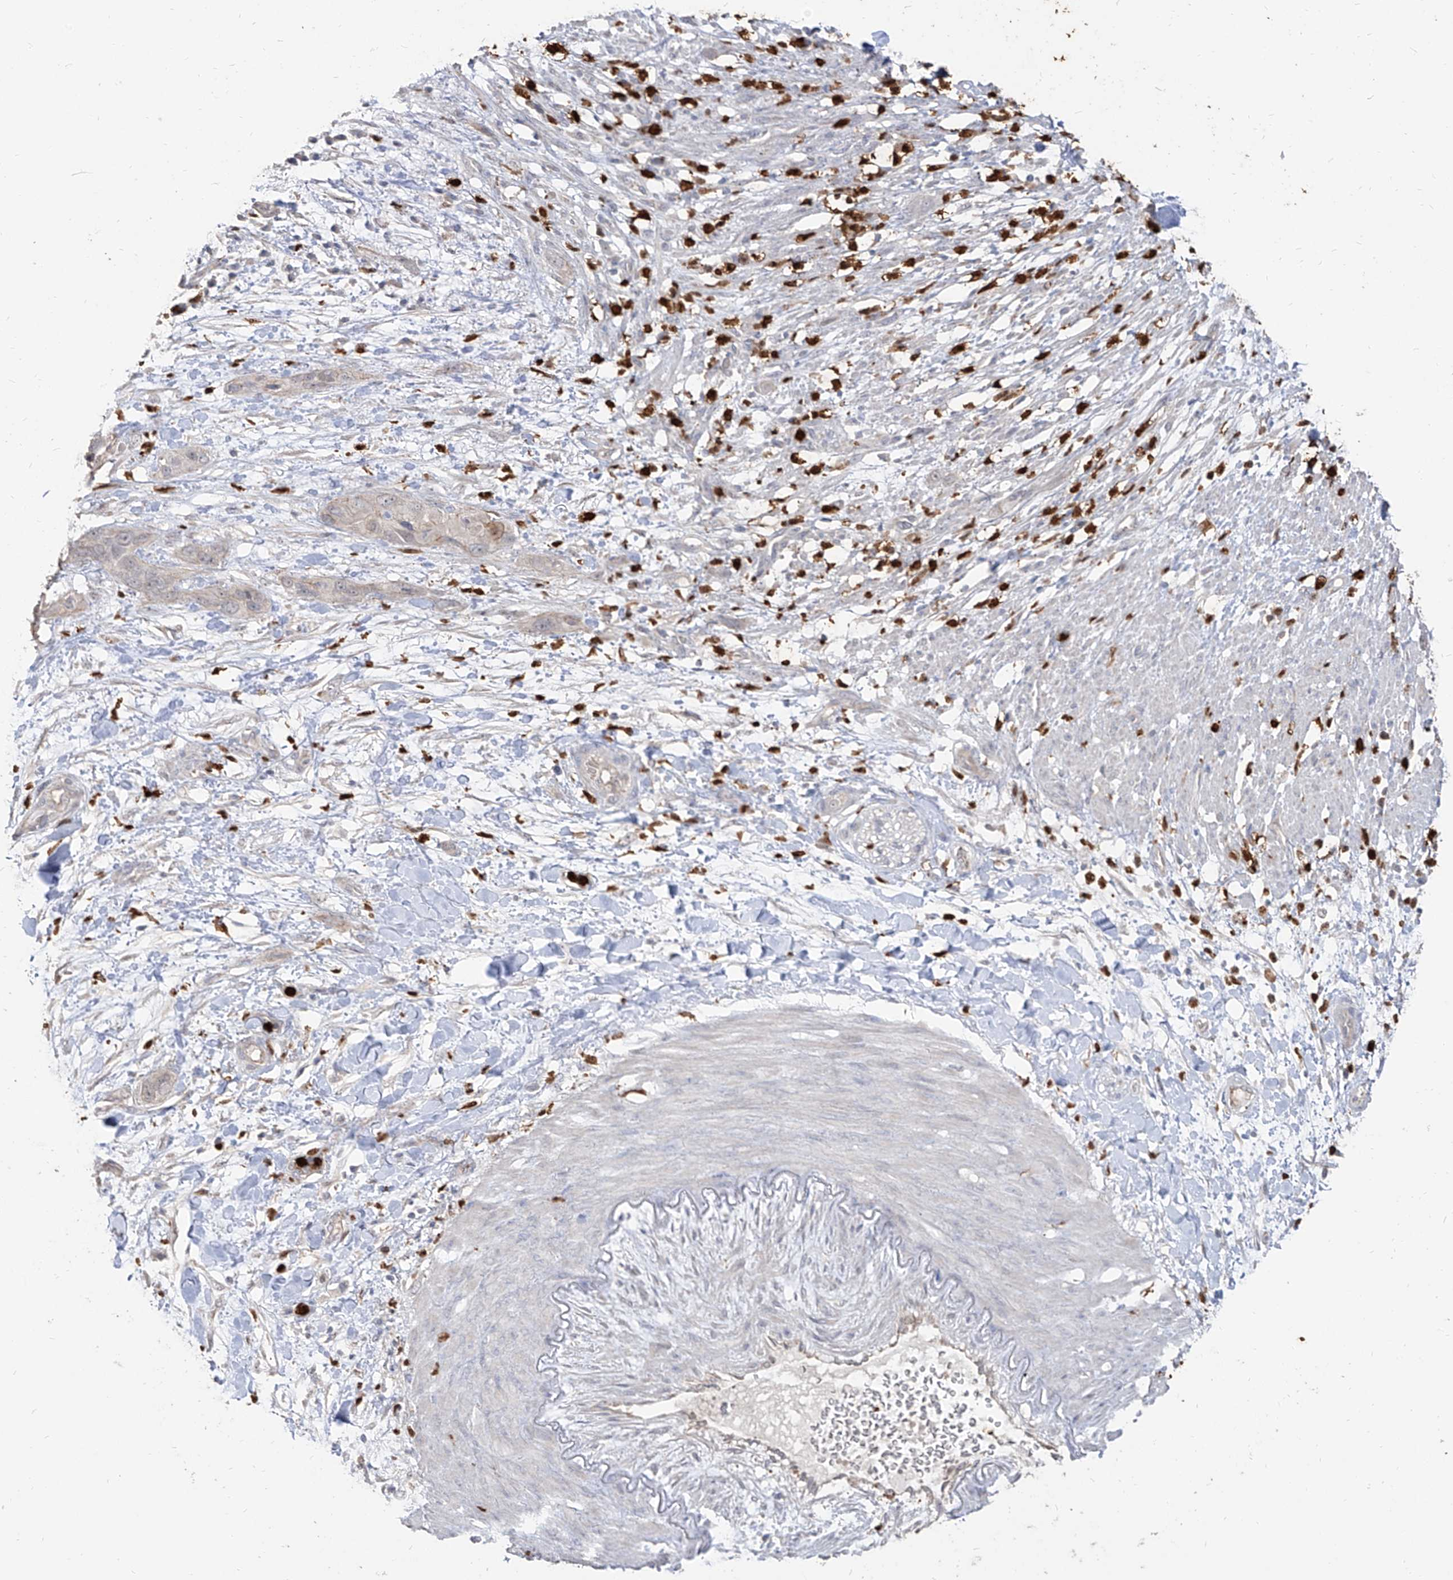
{"staining": {"intensity": "negative", "quantity": "none", "location": "none"}, "tissue": "pancreatic cancer", "cell_type": "Tumor cells", "image_type": "cancer", "snomed": [{"axis": "morphology", "description": "Adenocarcinoma, NOS"}, {"axis": "topography", "description": "Pancreas"}], "caption": "Immunohistochemical staining of pancreatic cancer (adenocarcinoma) shows no significant staining in tumor cells.", "gene": "ZNF227", "patient": {"sex": "female", "age": 60}}